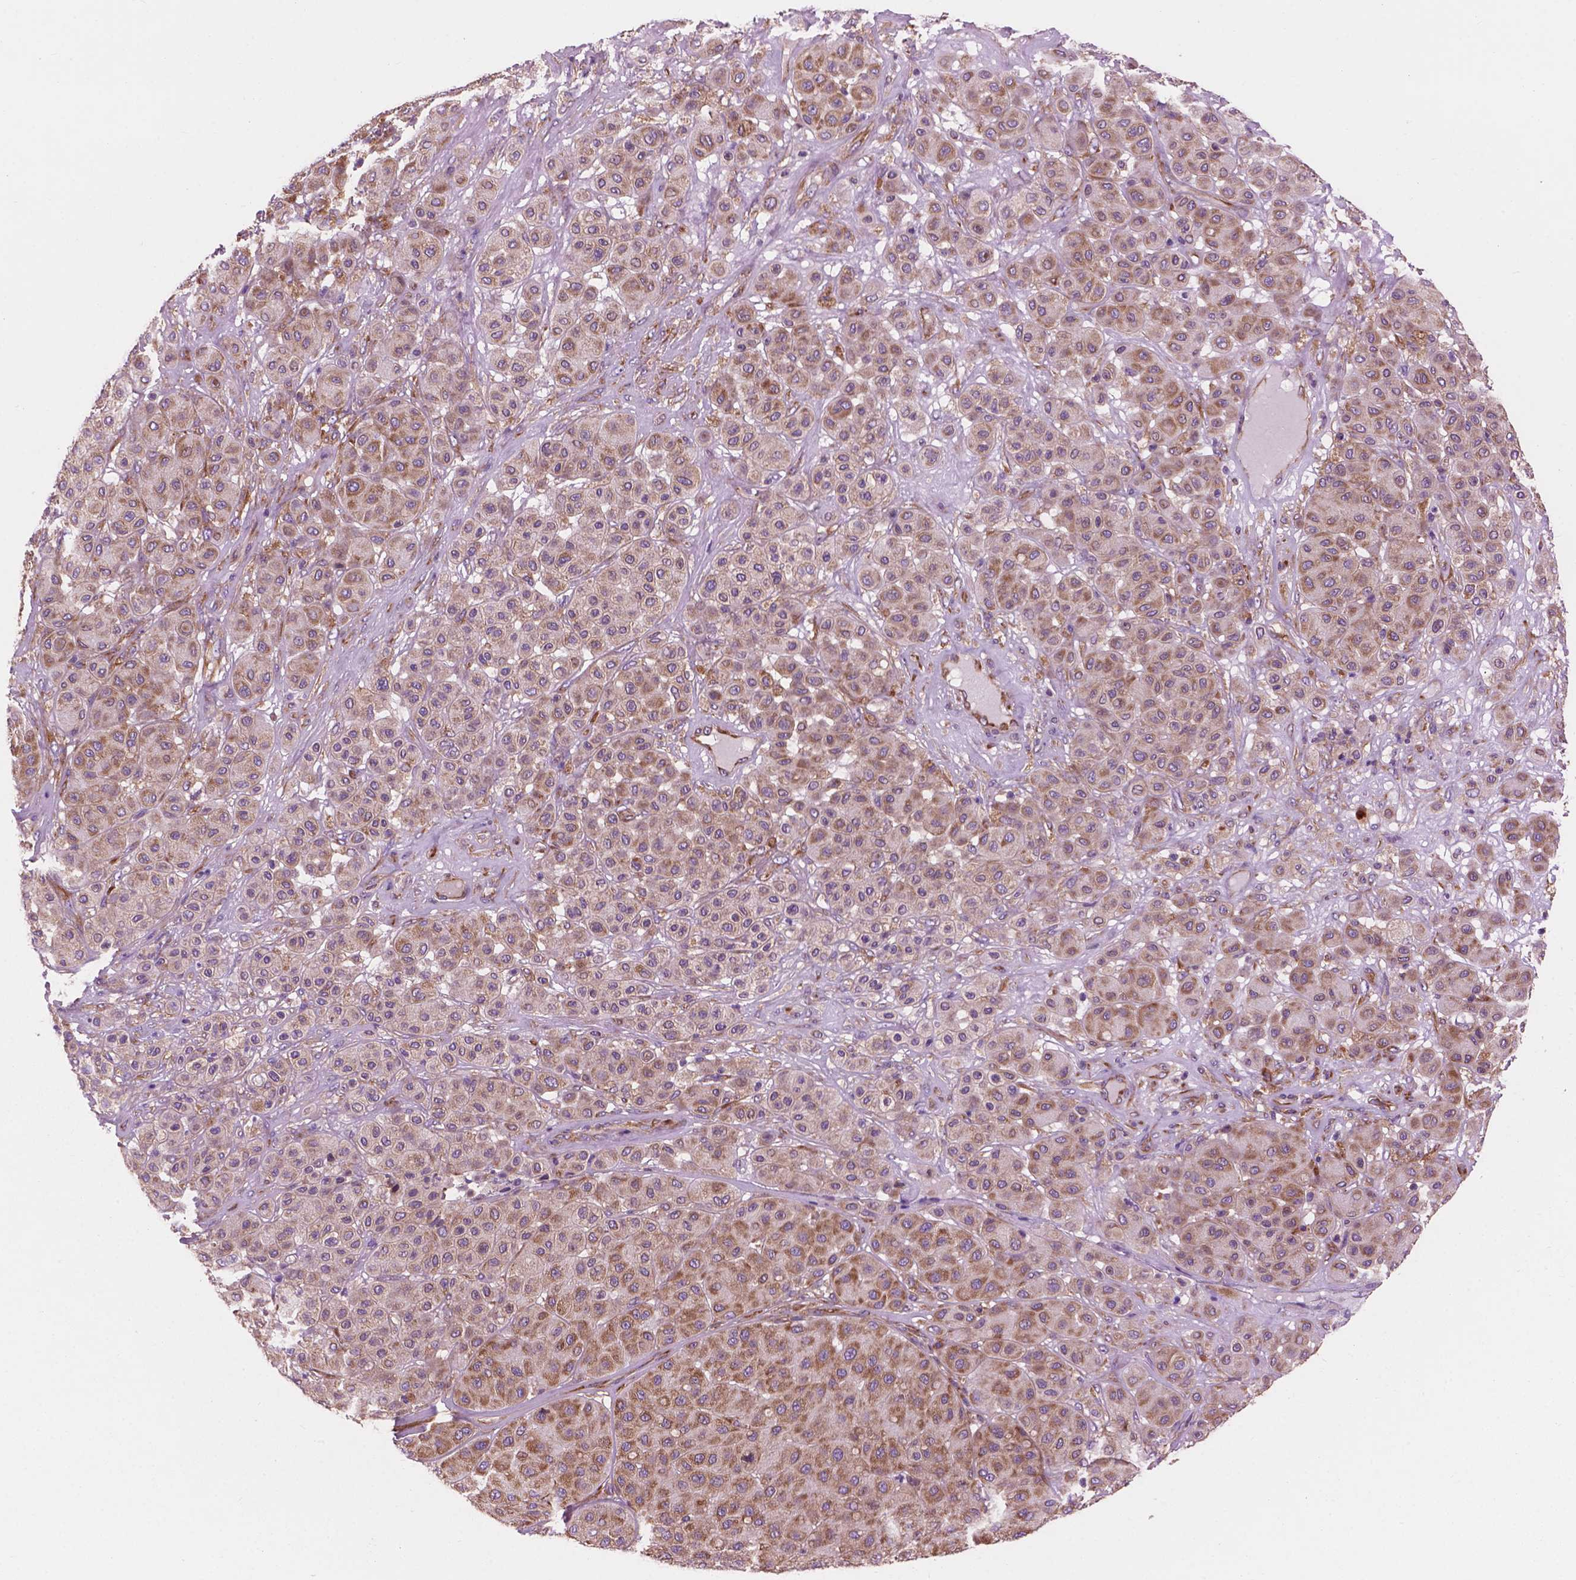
{"staining": {"intensity": "moderate", "quantity": ">75%", "location": "cytoplasmic/membranous"}, "tissue": "melanoma", "cell_type": "Tumor cells", "image_type": "cancer", "snomed": [{"axis": "morphology", "description": "Malignant melanoma, Metastatic site"}, {"axis": "topography", "description": "Smooth muscle"}], "caption": "This histopathology image reveals malignant melanoma (metastatic site) stained with IHC to label a protein in brown. The cytoplasmic/membranous of tumor cells show moderate positivity for the protein. Nuclei are counter-stained blue.", "gene": "RPL37A", "patient": {"sex": "male", "age": 41}}